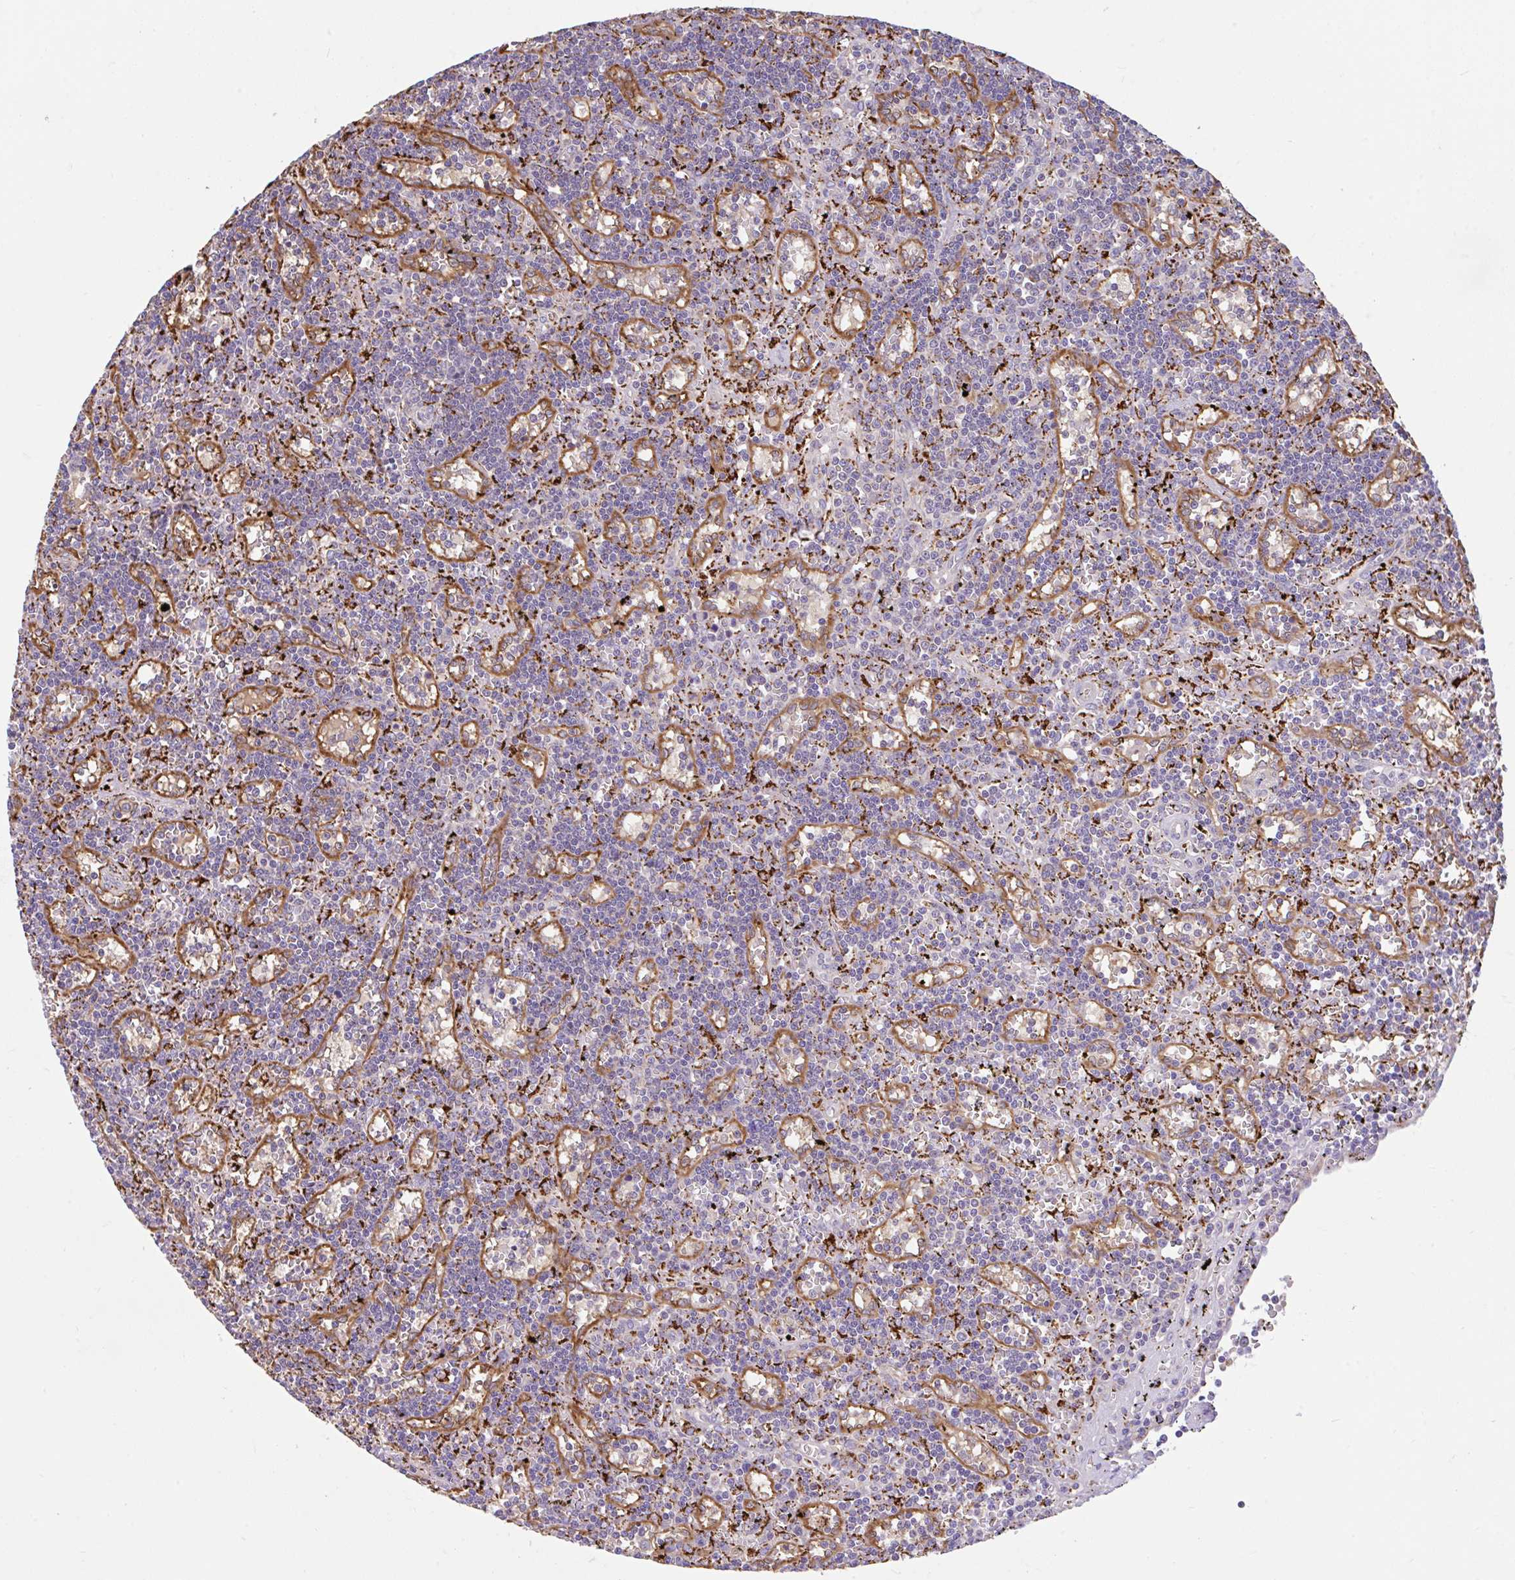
{"staining": {"intensity": "negative", "quantity": "none", "location": "none"}, "tissue": "lymphoma", "cell_type": "Tumor cells", "image_type": "cancer", "snomed": [{"axis": "morphology", "description": "Malignant lymphoma, non-Hodgkin's type, Low grade"}, {"axis": "topography", "description": "Spleen"}], "caption": "Image shows no protein staining in tumor cells of low-grade malignant lymphoma, non-Hodgkin's type tissue.", "gene": "RALBP1", "patient": {"sex": "male", "age": 60}}